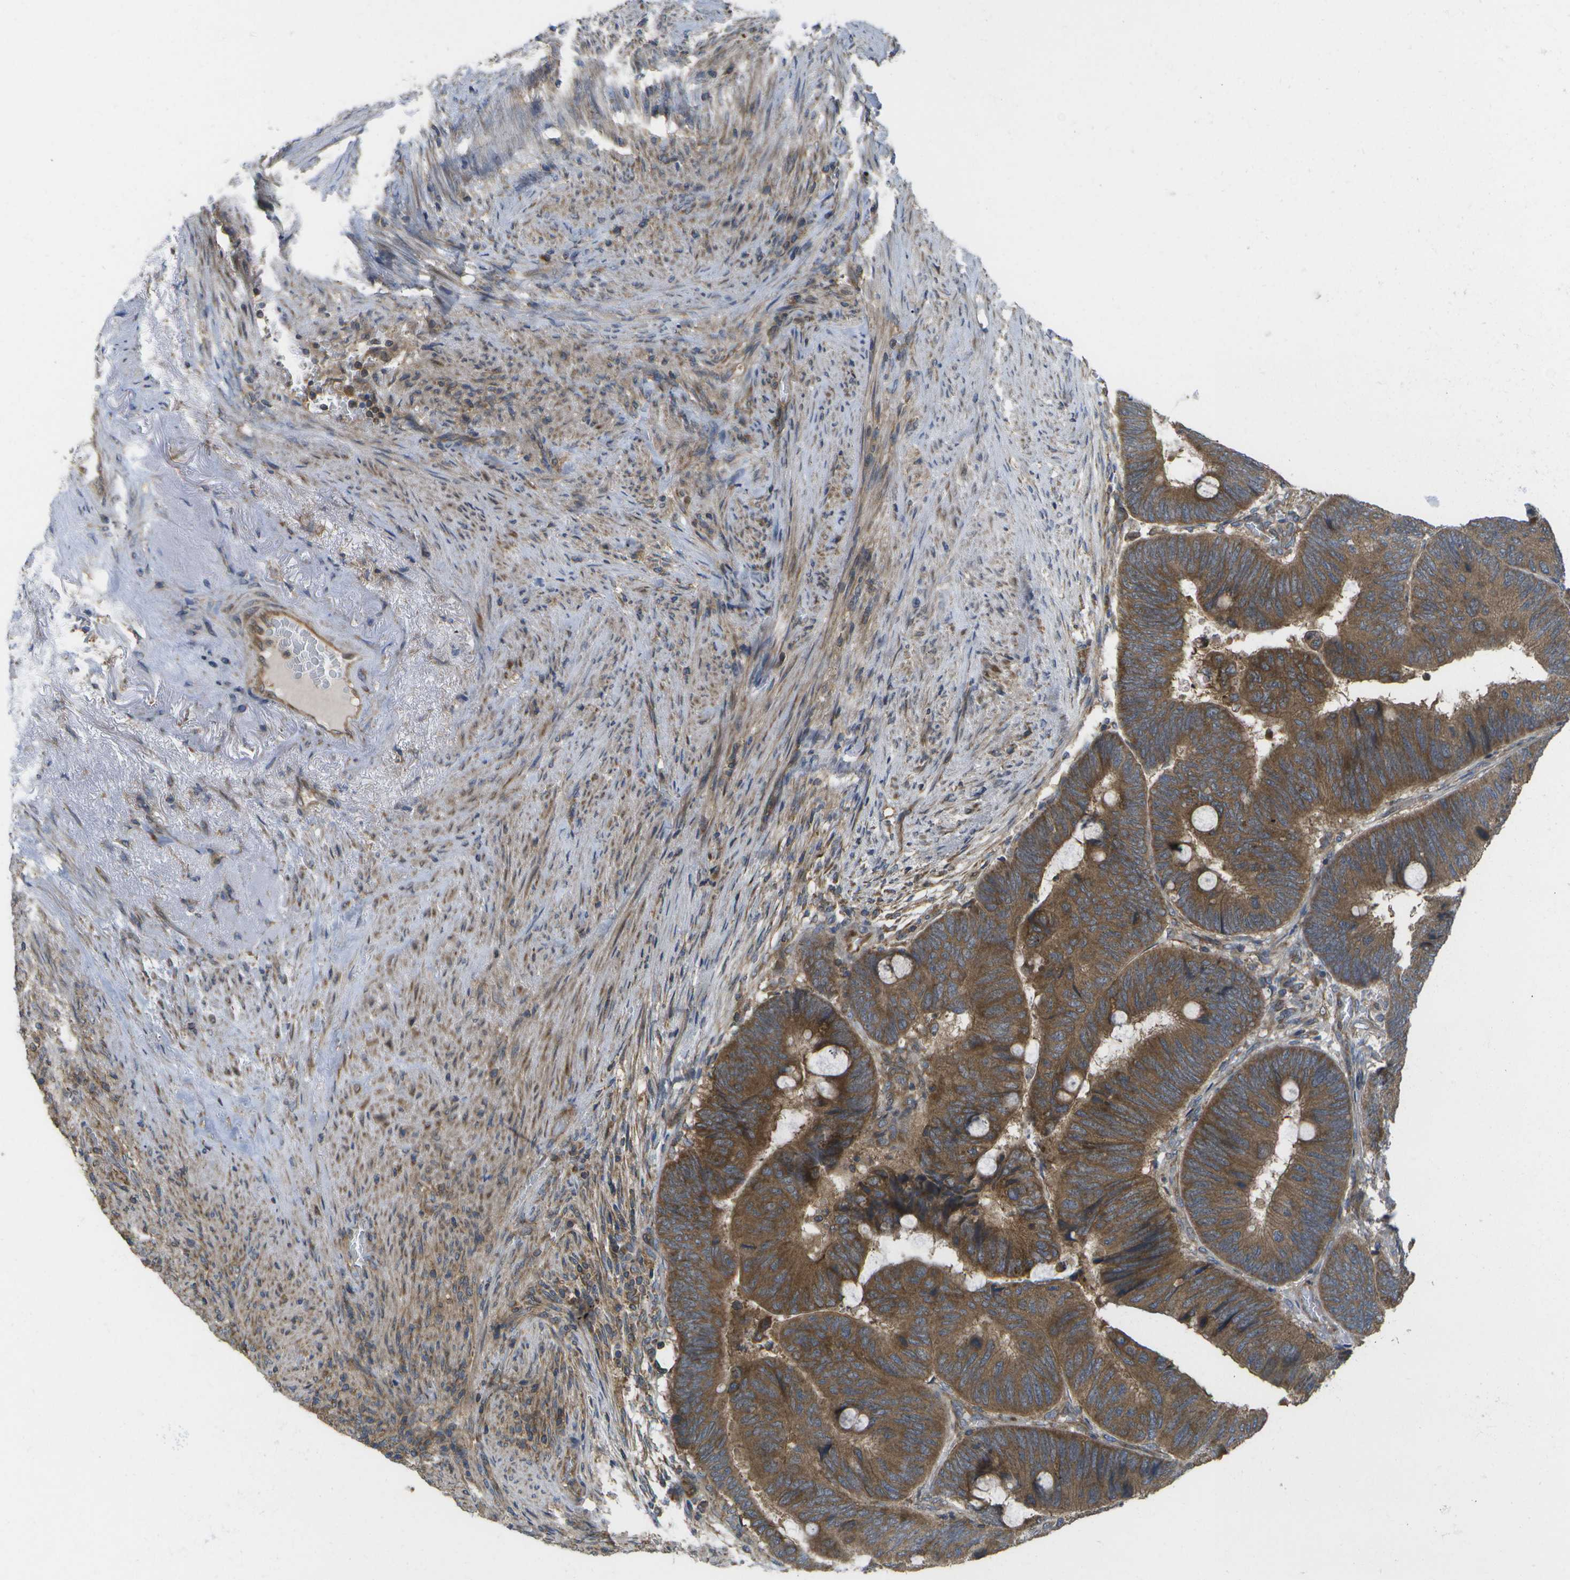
{"staining": {"intensity": "moderate", "quantity": ">75%", "location": "cytoplasmic/membranous"}, "tissue": "colorectal cancer", "cell_type": "Tumor cells", "image_type": "cancer", "snomed": [{"axis": "morphology", "description": "Normal tissue, NOS"}, {"axis": "morphology", "description": "Adenocarcinoma, NOS"}, {"axis": "topography", "description": "Rectum"}], "caption": "Immunohistochemical staining of human colorectal adenocarcinoma displays moderate cytoplasmic/membranous protein positivity in about >75% of tumor cells. (DAB = brown stain, brightfield microscopy at high magnification).", "gene": "DPM3", "patient": {"sex": "male", "age": 92}}